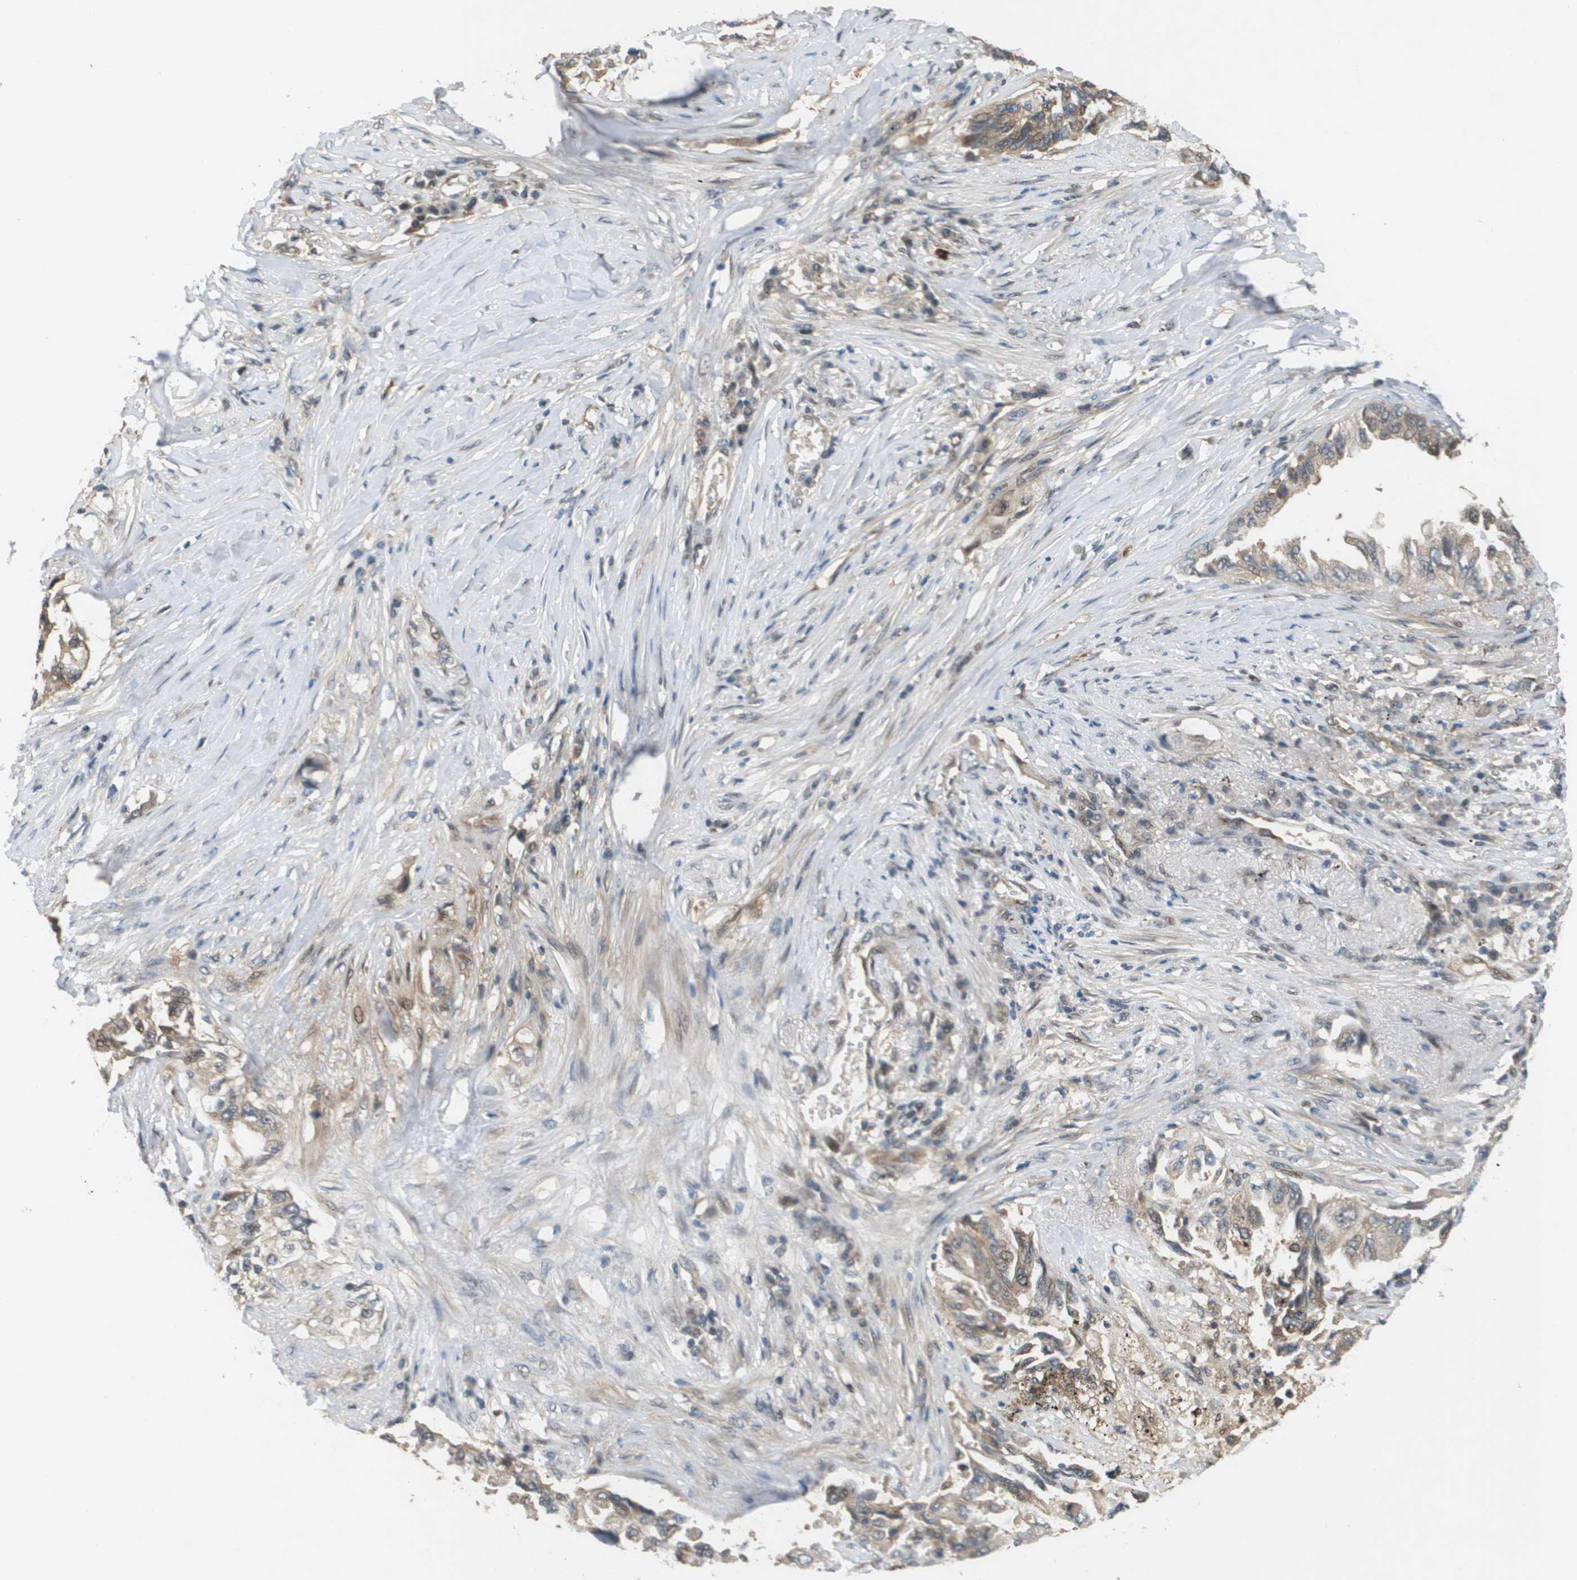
{"staining": {"intensity": "moderate", "quantity": "25%-75%", "location": "cytoplasmic/membranous"}, "tissue": "lung cancer", "cell_type": "Tumor cells", "image_type": "cancer", "snomed": [{"axis": "morphology", "description": "Adenocarcinoma, NOS"}, {"axis": "topography", "description": "Lung"}], "caption": "Immunohistochemistry (DAB (3,3'-diaminobenzidine)) staining of lung adenocarcinoma reveals moderate cytoplasmic/membranous protein expression in about 25%-75% of tumor cells.", "gene": "PALD1", "patient": {"sex": "female", "age": 51}}